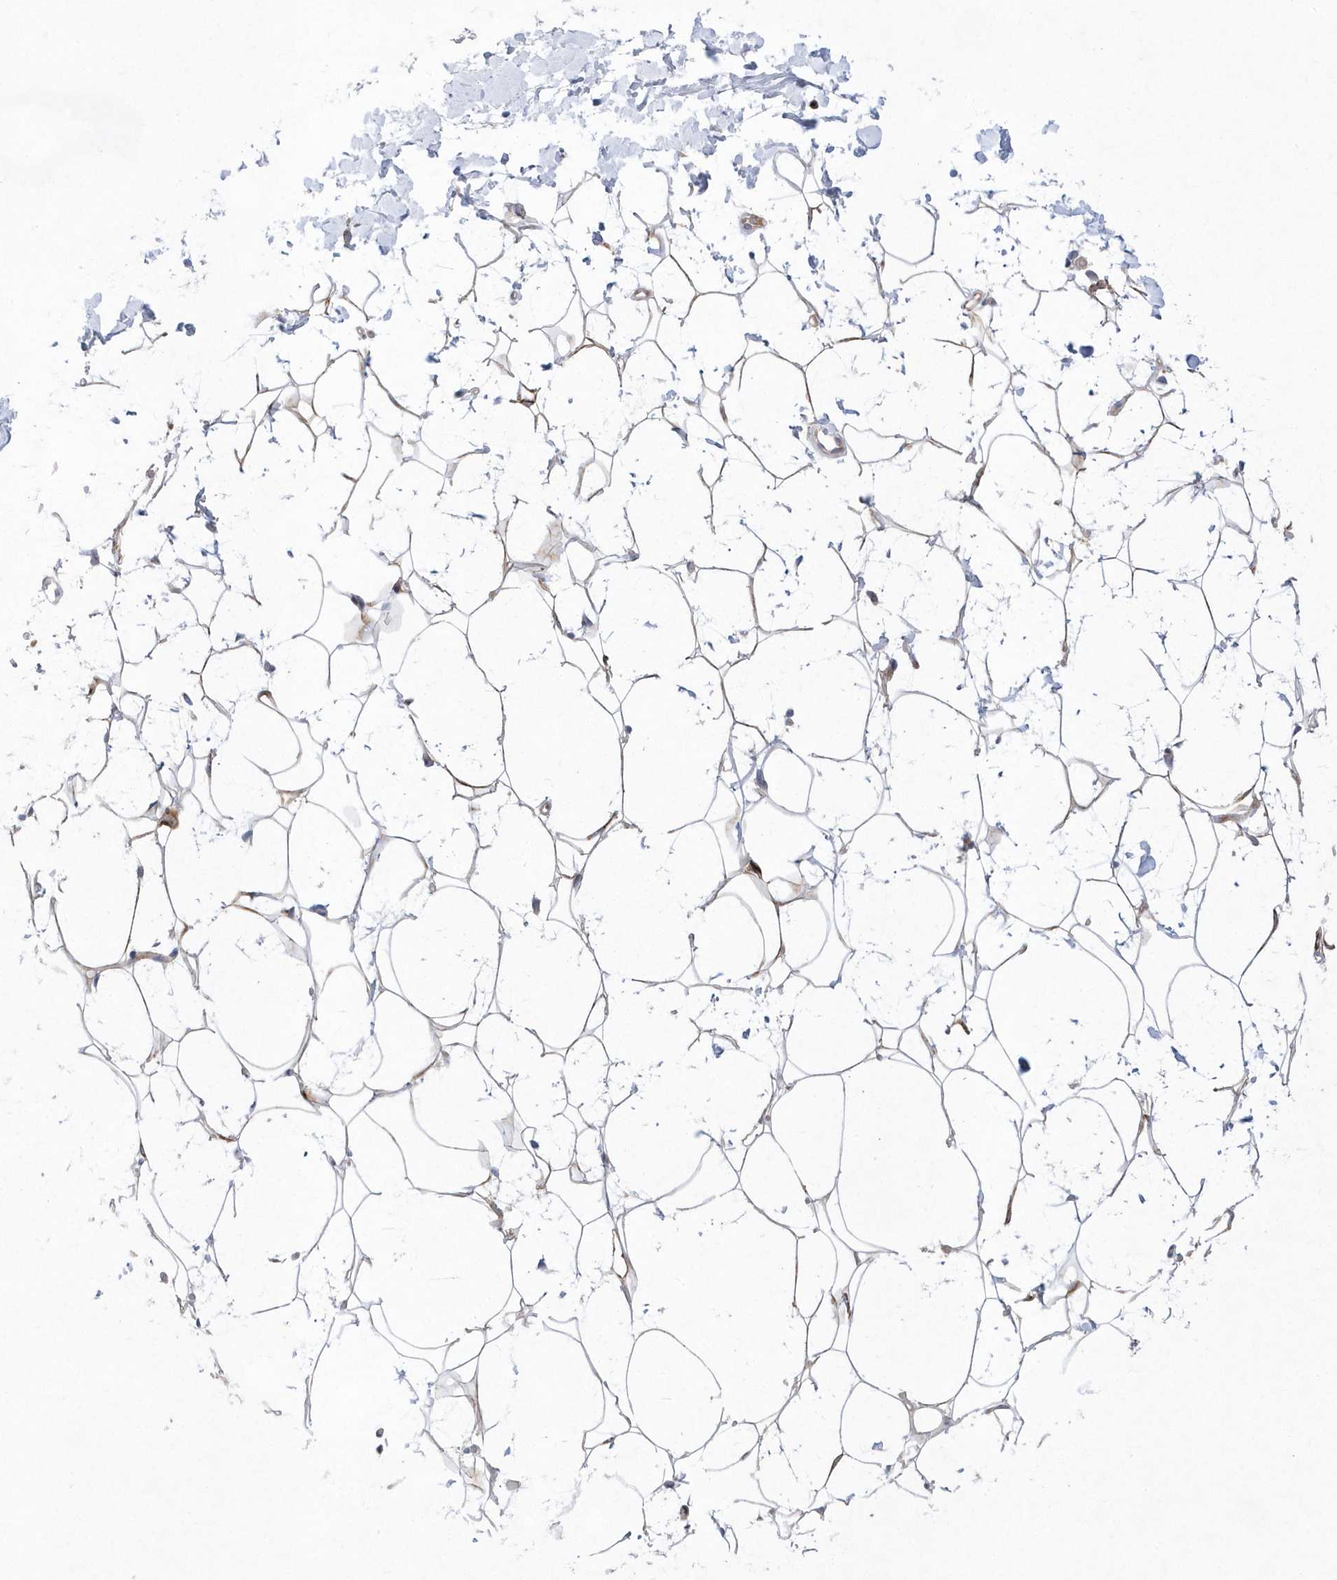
{"staining": {"intensity": "weak", "quantity": "25%-75%", "location": "cytoplasmic/membranous"}, "tissue": "adipose tissue", "cell_type": "Adipocytes", "image_type": "normal", "snomed": [{"axis": "morphology", "description": "Normal tissue, NOS"}, {"axis": "topography", "description": "Breast"}], "caption": "A high-resolution image shows immunohistochemistry (IHC) staining of benign adipose tissue, which exhibits weak cytoplasmic/membranous staining in approximately 25%-75% of adipocytes.", "gene": "TMEM132B", "patient": {"sex": "female", "age": 26}}